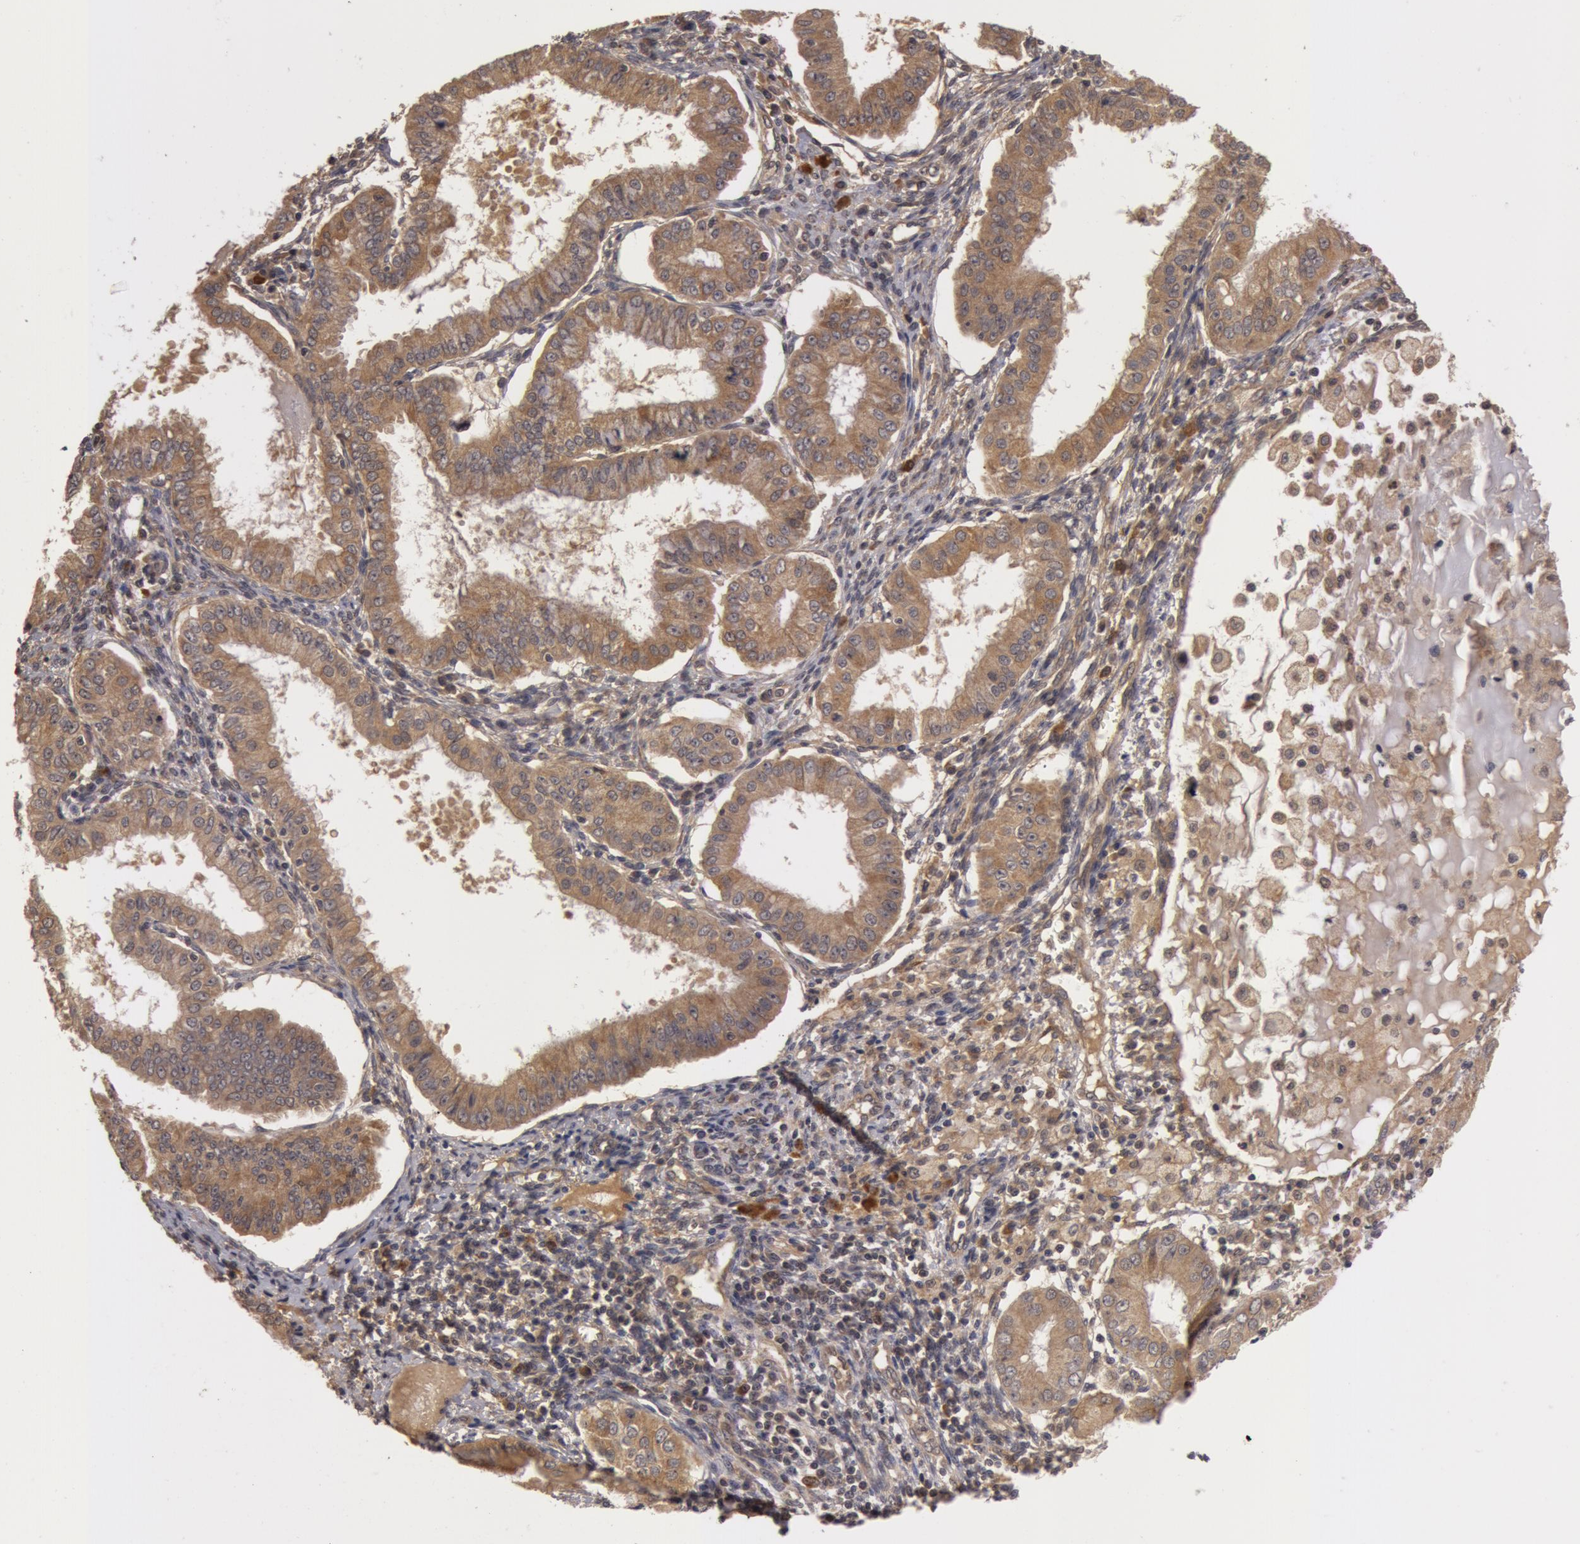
{"staining": {"intensity": "moderate", "quantity": ">75%", "location": "cytoplasmic/membranous"}, "tissue": "endometrial cancer", "cell_type": "Tumor cells", "image_type": "cancer", "snomed": [{"axis": "morphology", "description": "Adenocarcinoma, NOS"}, {"axis": "topography", "description": "Endometrium"}], "caption": "High-power microscopy captured an immunohistochemistry image of endometrial adenocarcinoma, revealing moderate cytoplasmic/membranous positivity in about >75% of tumor cells.", "gene": "BCHE", "patient": {"sex": "female", "age": 76}}